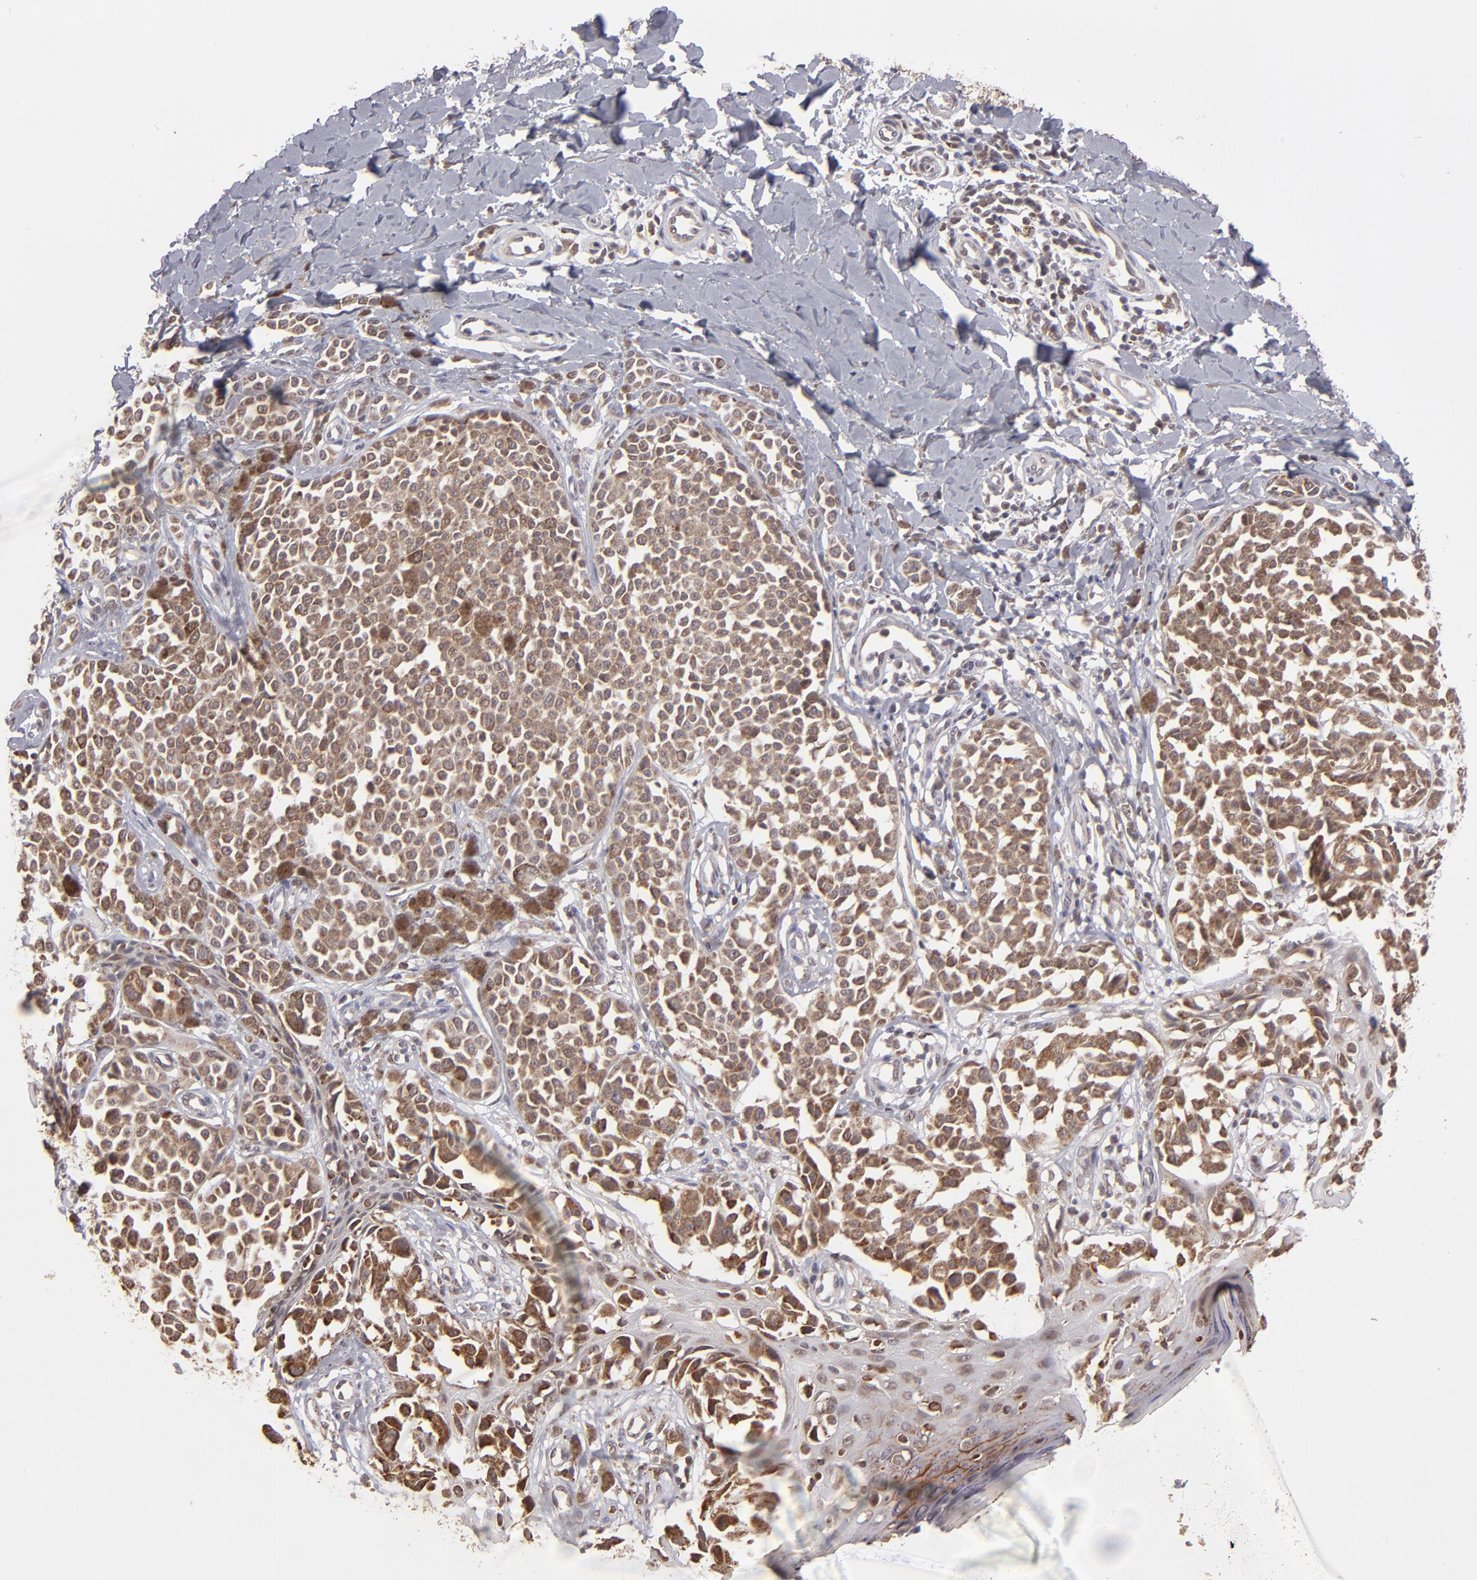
{"staining": {"intensity": "moderate", "quantity": ">75%", "location": "cytoplasmic/membranous,nuclear"}, "tissue": "melanoma", "cell_type": "Tumor cells", "image_type": "cancer", "snomed": [{"axis": "morphology", "description": "Malignant melanoma, NOS"}, {"axis": "topography", "description": "Skin"}], "caption": "Immunohistochemistry image of neoplastic tissue: human melanoma stained using immunohistochemistry shows medium levels of moderate protein expression localized specifically in the cytoplasmic/membranous and nuclear of tumor cells, appearing as a cytoplasmic/membranous and nuclear brown color.", "gene": "SLC15A1", "patient": {"sex": "female", "age": 38}}